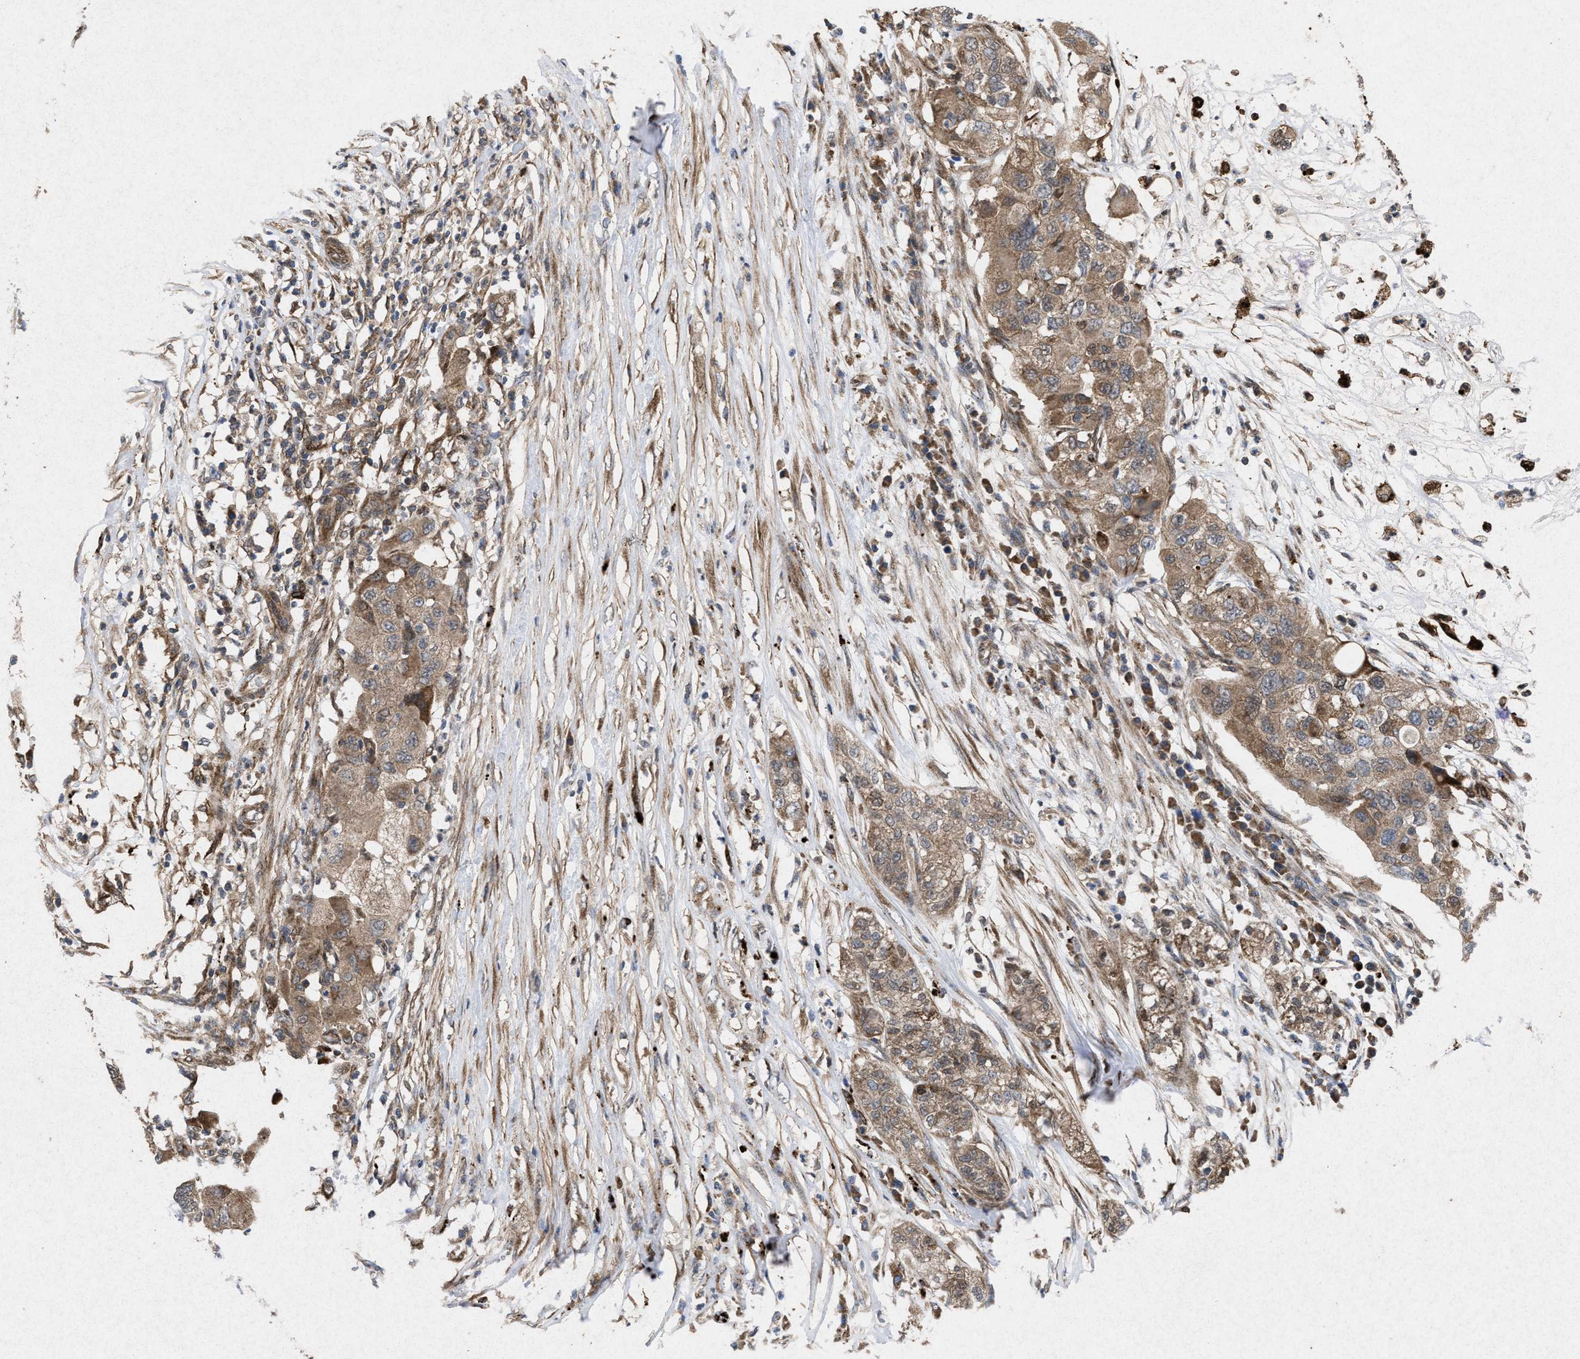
{"staining": {"intensity": "moderate", "quantity": ">75%", "location": "cytoplasmic/membranous"}, "tissue": "pancreatic cancer", "cell_type": "Tumor cells", "image_type": "cancer", "snomed": [{"axis": "morphology", "description": "Adenocarcinoma, NOS"}, {"axis": "topography", "description": "Pancreas"}], "caption": "Tumor cells show medium levels of moderate cytoplasmic/membranous positivity in approximately >75% of cells in human pancreatic cancer.", "gene": "MSI2", "patient": {"sex": "female", "age": 78}}